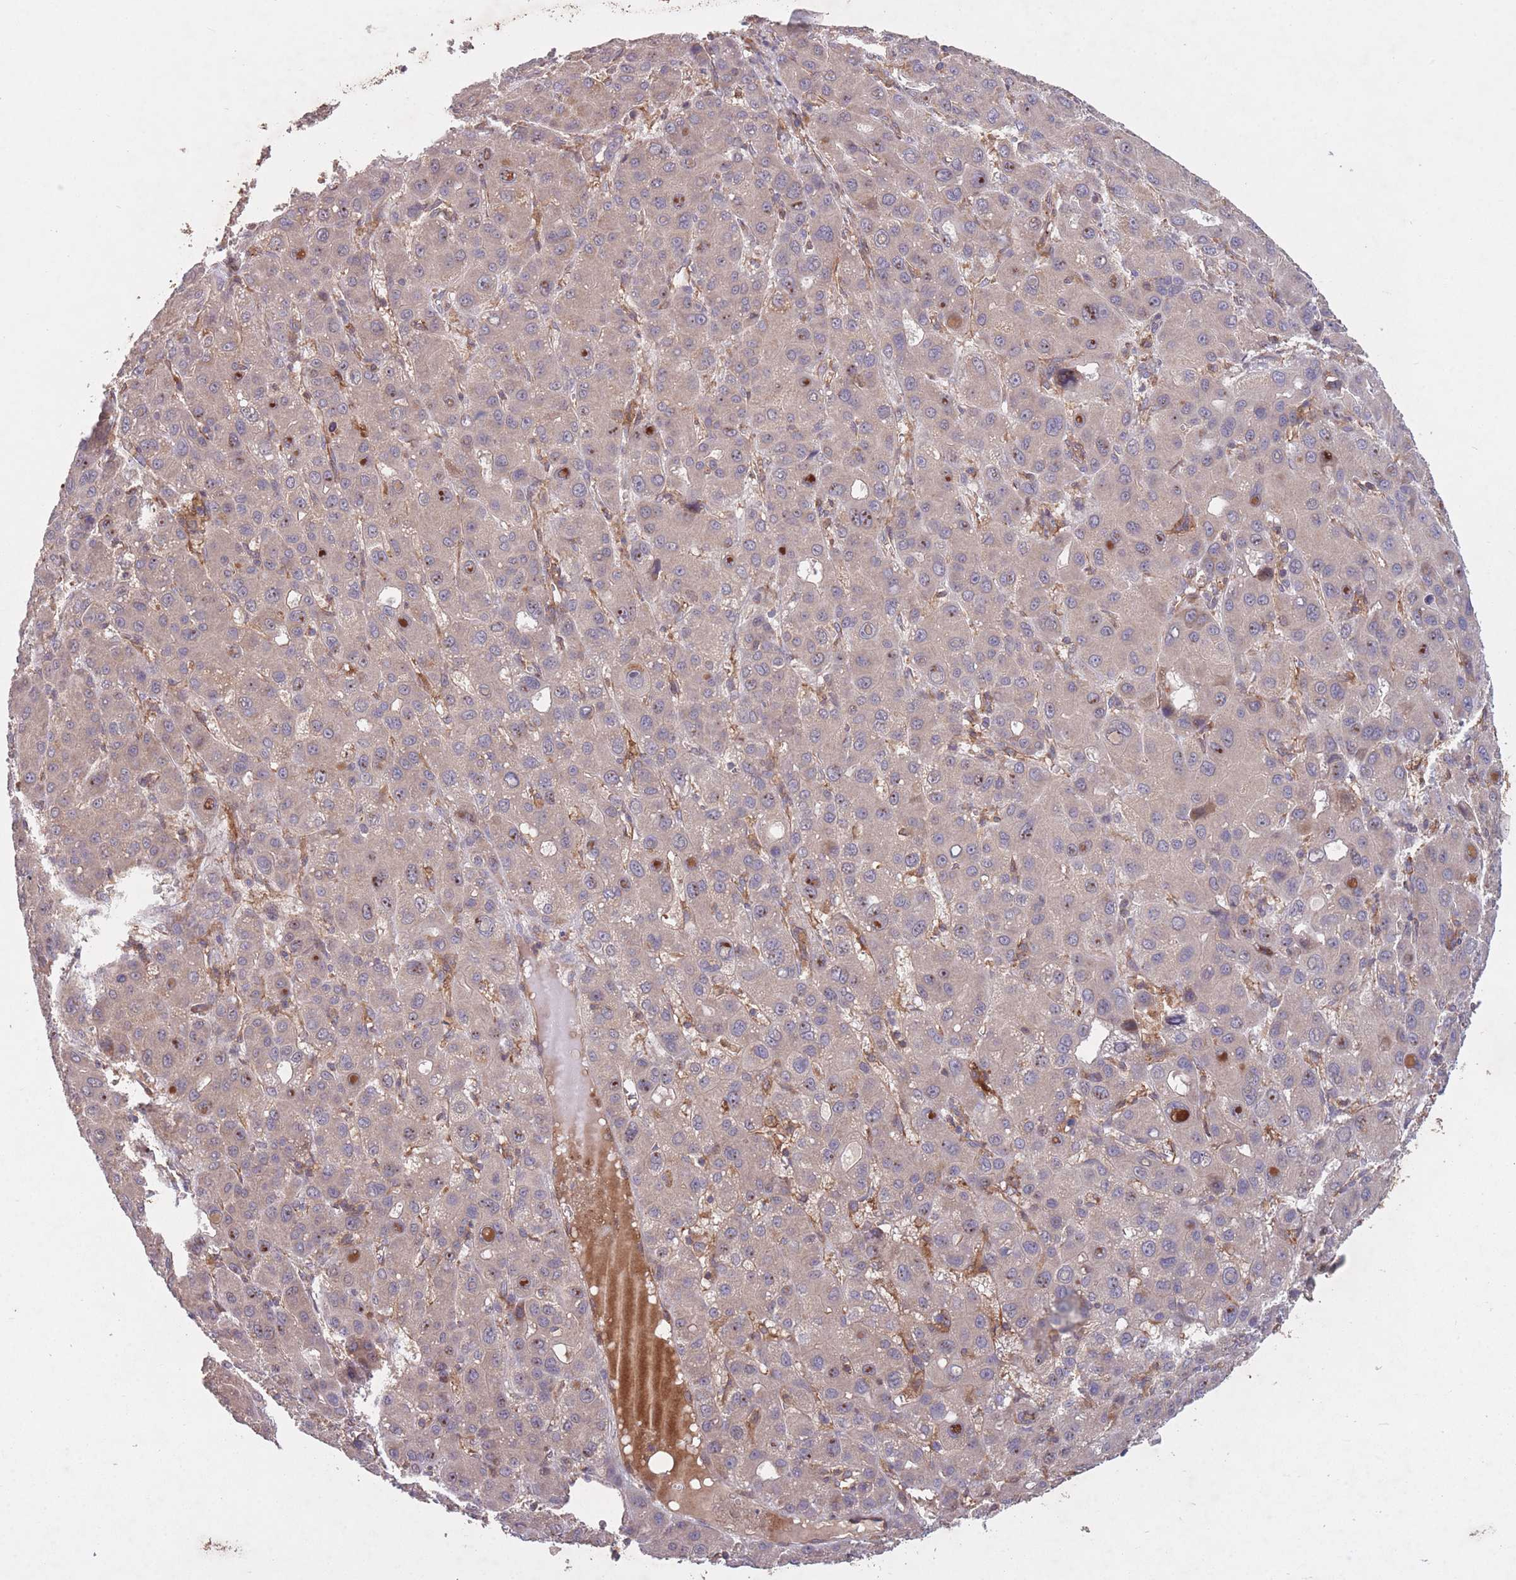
{"staining": {"intensity": "weak", "quantity": "<25%", "location": "cytoplasmic/membranous"}, "tissue": "liver cancer", "cell_type": "Tumor cells", "image_type": "cancer", "snomed": [{"axis": "morphology", "description": "Carcinoma, Hepatocellular, NOS"}, {"axis": "topography", "description": "Liver"}], "caption": "This is an immunohistochemistry photomicrograph of liver cancer (hepatocellular carcinoma). There is no expression in tumor cells.", "gene": "OR2V2", "patient": {"sex": "male", "age": 55}}